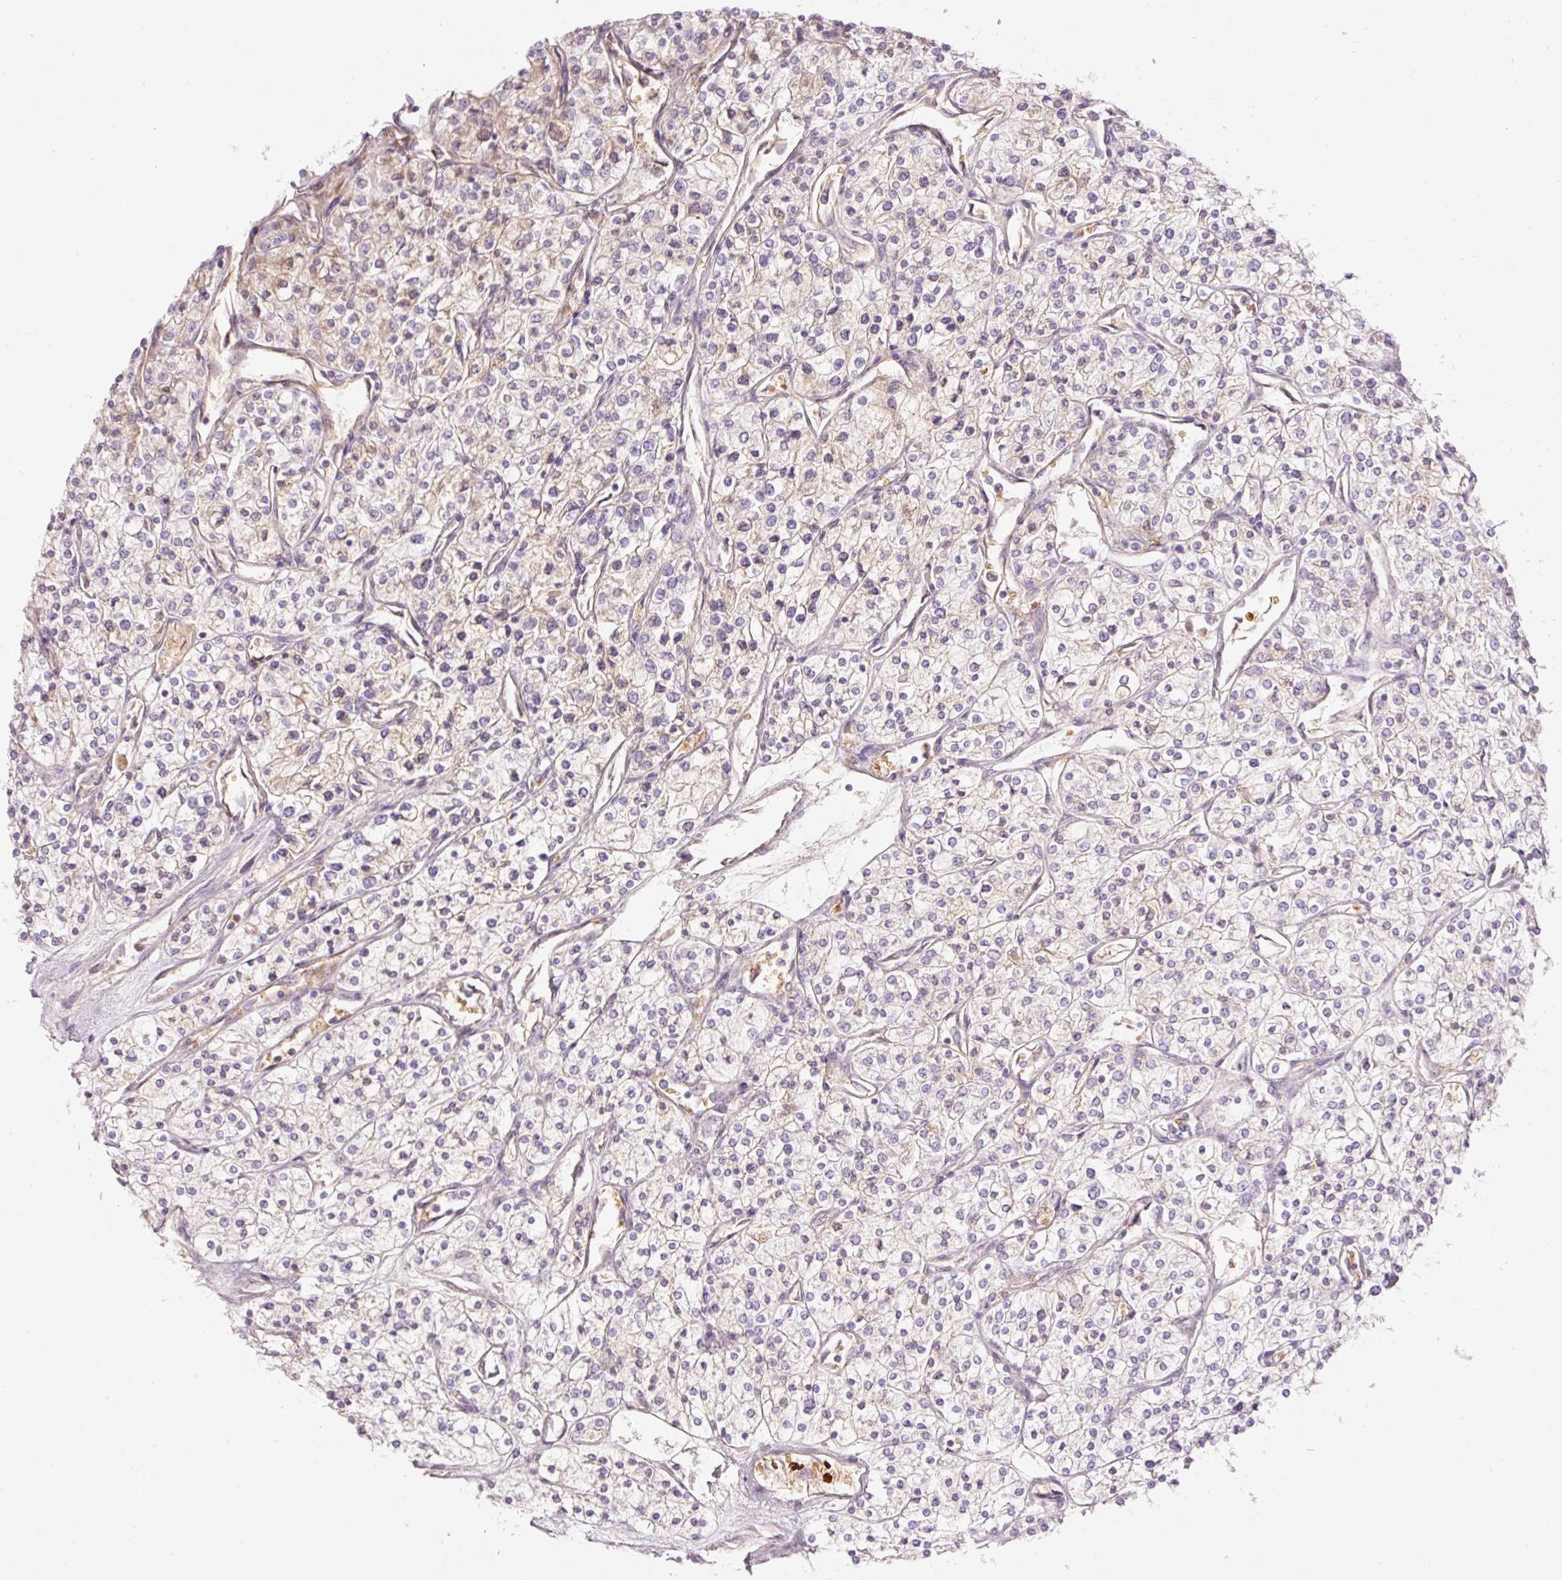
{"staining": {"intensity": "negative", "quantity": "none", "location": "none"}, "tissue": "renal cancer", "cell_type": "Tumor cells", "image_type": "cancer", "snomed": [{"axis": "morphology", "description": "Adenocarcinoma, NOS"}, {"axis": "topography", "description": "Kidney"}], "caption": "This is a image of IHC staining of adenocarcinoma (renal), which shows no positivity in tumor cells. (Brightfield microscopy of DAB (3,3'-diaminobenzidine) immunohistochemistry (IHC) at high magnification).", "gene": "LY6G6D", "patient": {"sex": "male", "age": 80}}